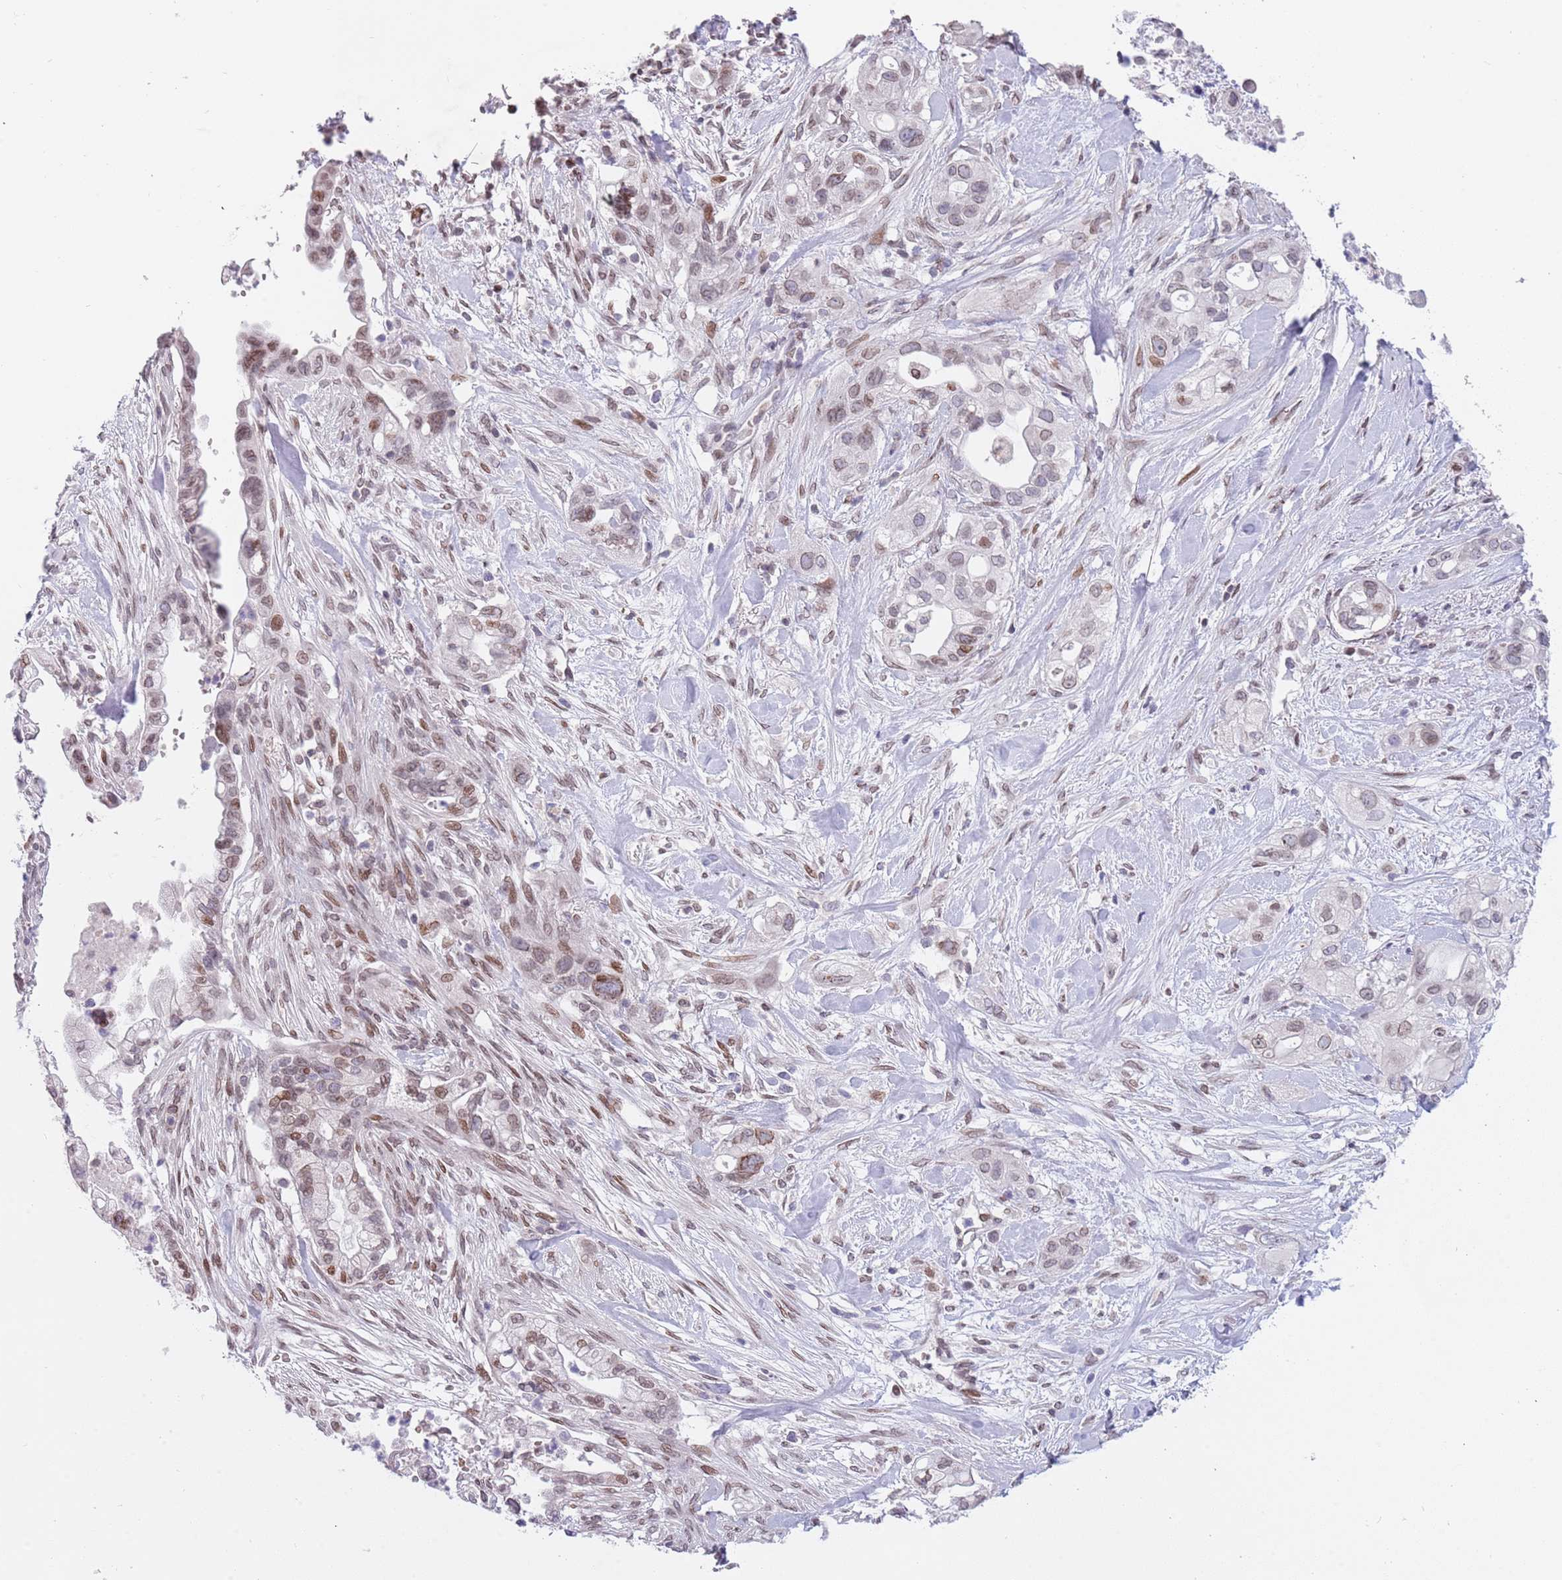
{"staining": {"intensity": "weak", "quantity": "25%-75%", "location": "cytoplasmic/membranous,nuclear"}, "tissue": "pancreatic cancer", "cell_type": "Tumor cells", "image_type": "cancer", "snomed": [{"axis": "morphology", "description": "Adenocarcinoma, NOS"}, {"axis": "topography", "description": "Pancreas"}], "caption": "Immunohistochemistry micrograph of pancreatic cancer (adenocarcinoma) stained for a protein (brown), which exhibits low levels of weak cytoplasmic/membranous and nuclear staining in about 25%-75% of tumor cells.", "gene": "KLHDC2", "patient": {"sex": "male", "age": 44}}